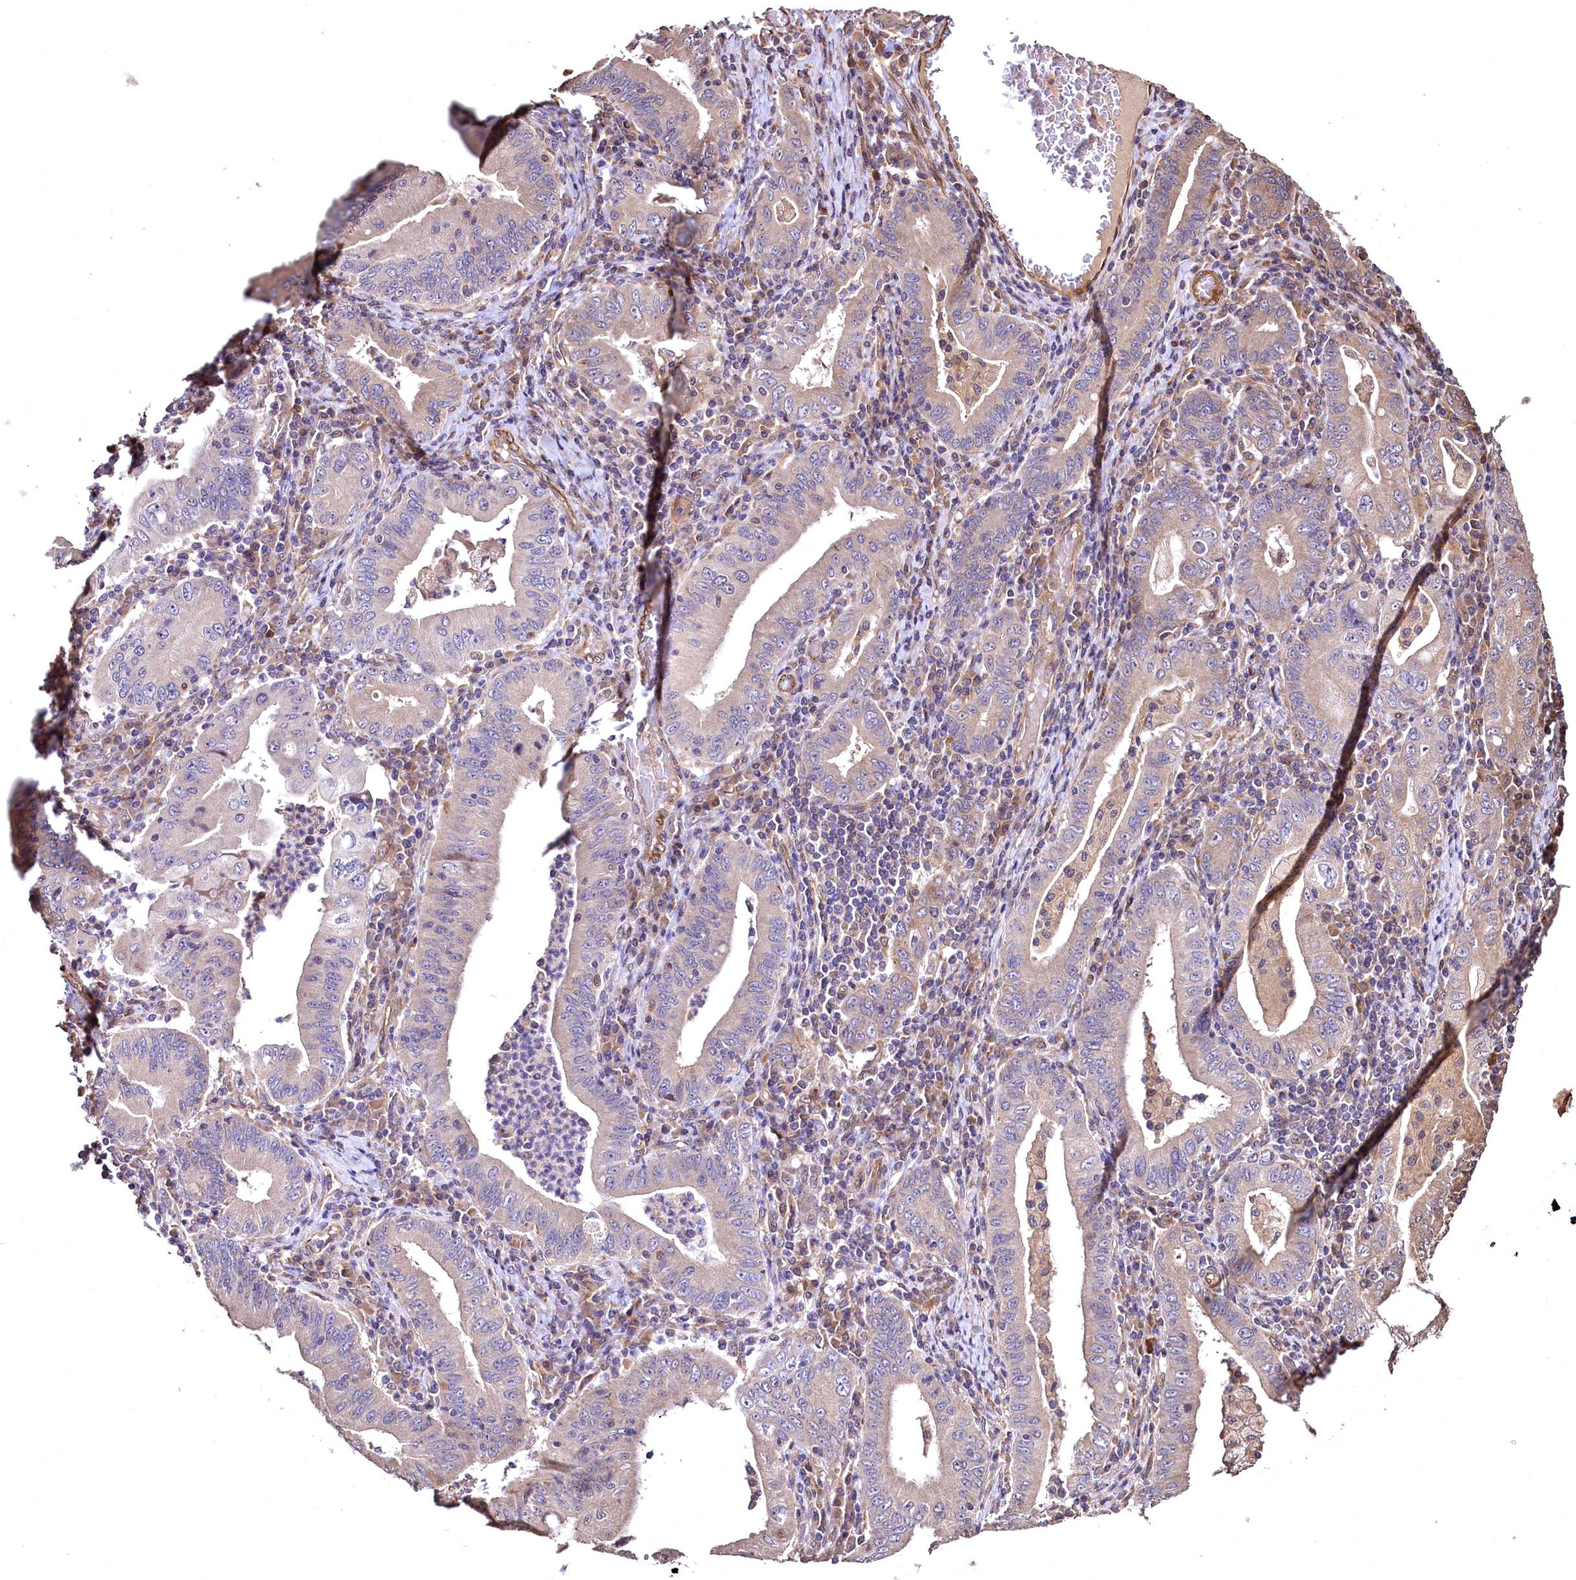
{"staining": {"intensity": "moderate", "quantity": "<25%", "location": "cytoplasmic/membranous"}, "tissue": "stomach cancer", "cell_type": "Tumor cells", "image_type": "cancer", "snomed": [{"axis": "morphology", "description": "Normal tissue, NOS"}, {"axis": "morphology", "description": "Adenocarcinoma, NOS"}, {"axis": "topography", "description": "Esophagus"}, {"axis": "topography", "description": "Stomach, upper"}, {"axis": "topography", "description": "Peripheral nerve tissue"}], "caption": "Stomach cancer (adenocarcinoma) stained with a brown dye reveals moderate cytoplasmic/membranous positive expression in about <25% of tumor cells.", "gene": "TBCEL", "patient": {"sex": "male", "age": 62}}